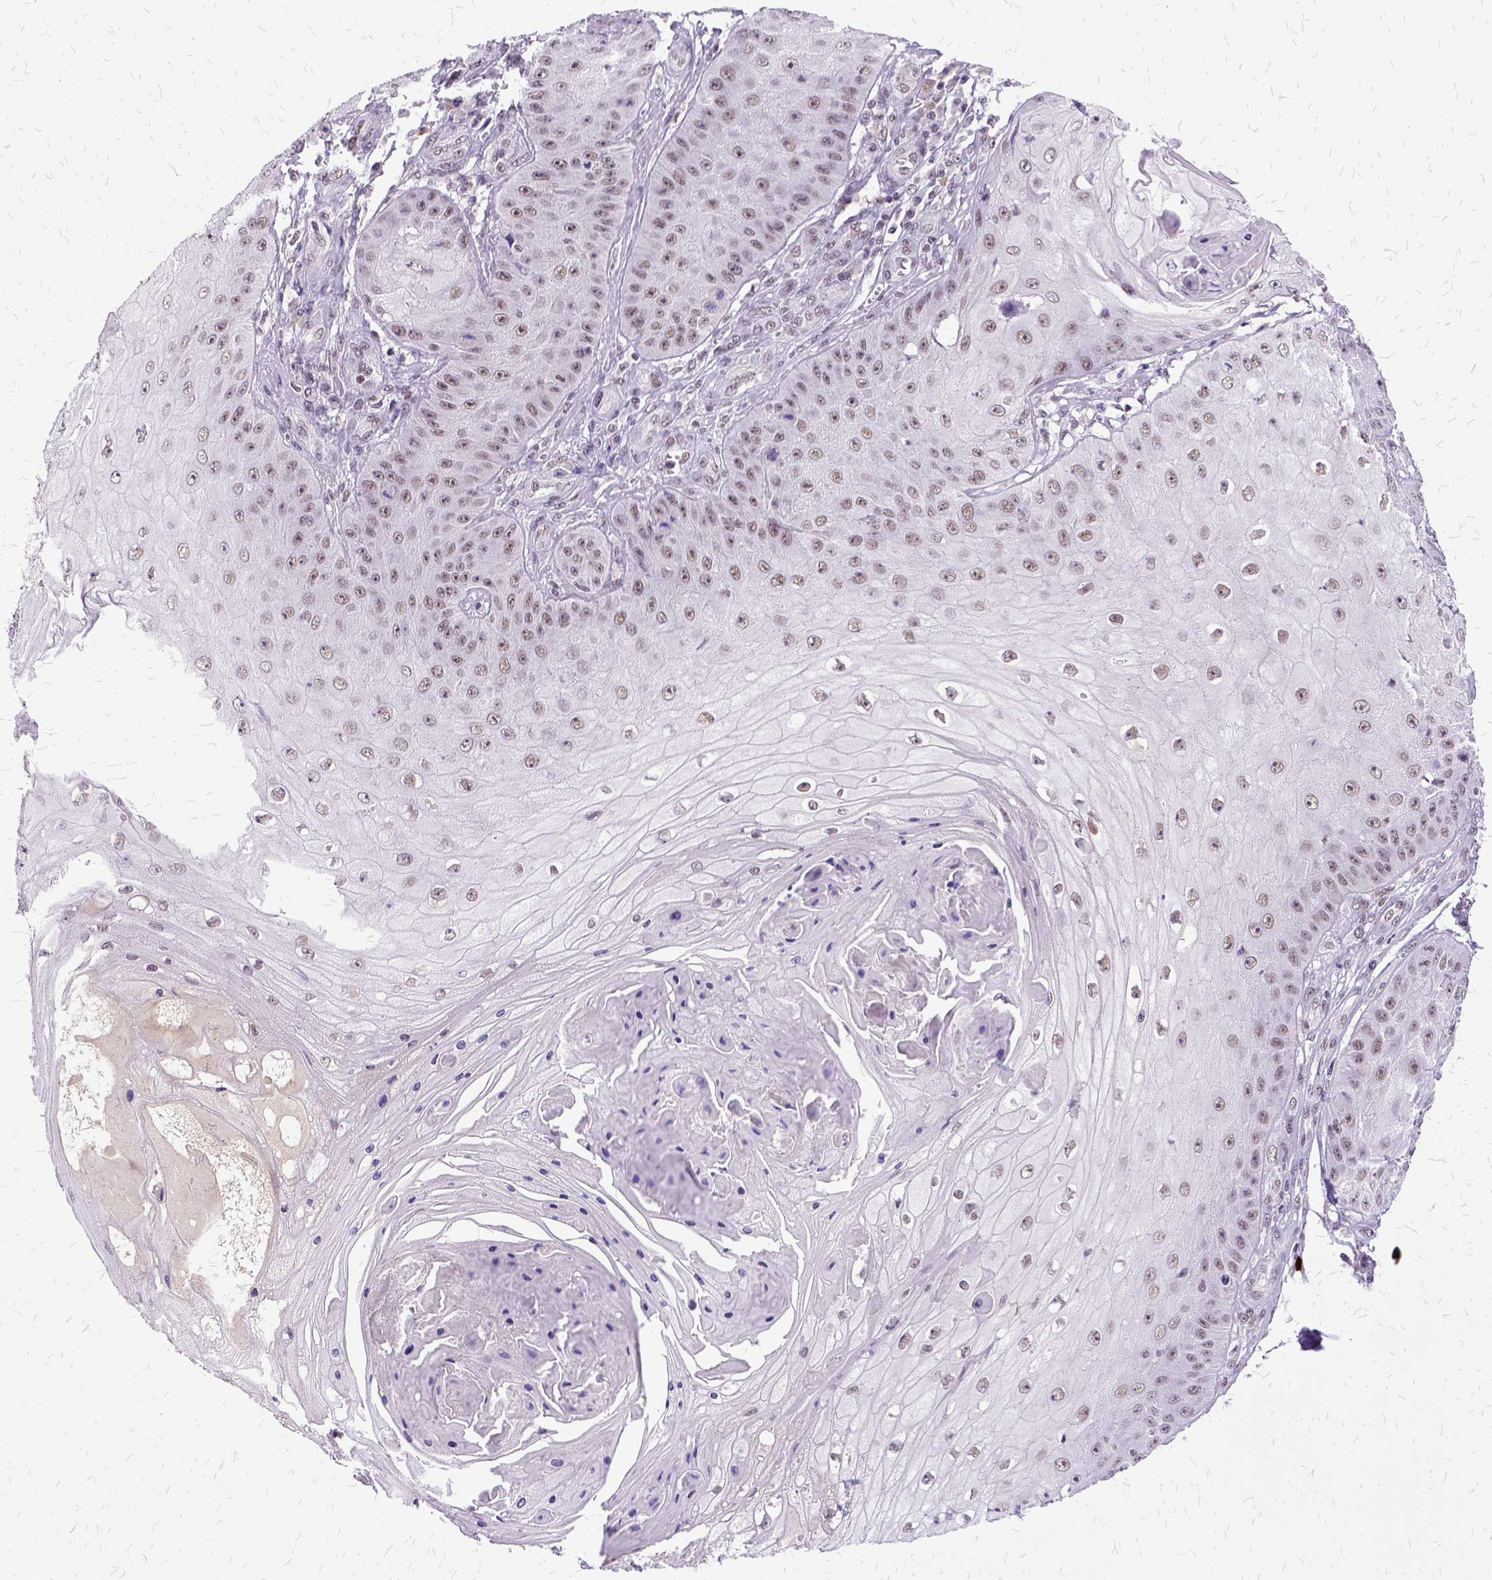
{"staining": {"intensity": "weak", "quantity": ">75%", "location": "nuclear"}, "tissue": "skin cancer", "cell_type": "Tumor cells", "image_type": "cancer", "snomed": [{"axis": "morphology", "description": "Squamous cell carcinoma, NOS"}, {"axis": "topography", "description": "Skin"}], "caption": "DAB (3,3'-diaminobenzidine) immunohistochemical staining of skin cancer reveals weak nuclear protein staining in about >75% of tumor cells. (IHC, brightfield microscopy, high magnification).", "gene": "SETD1A", "patient": {"sex": "male", "age": 70}}